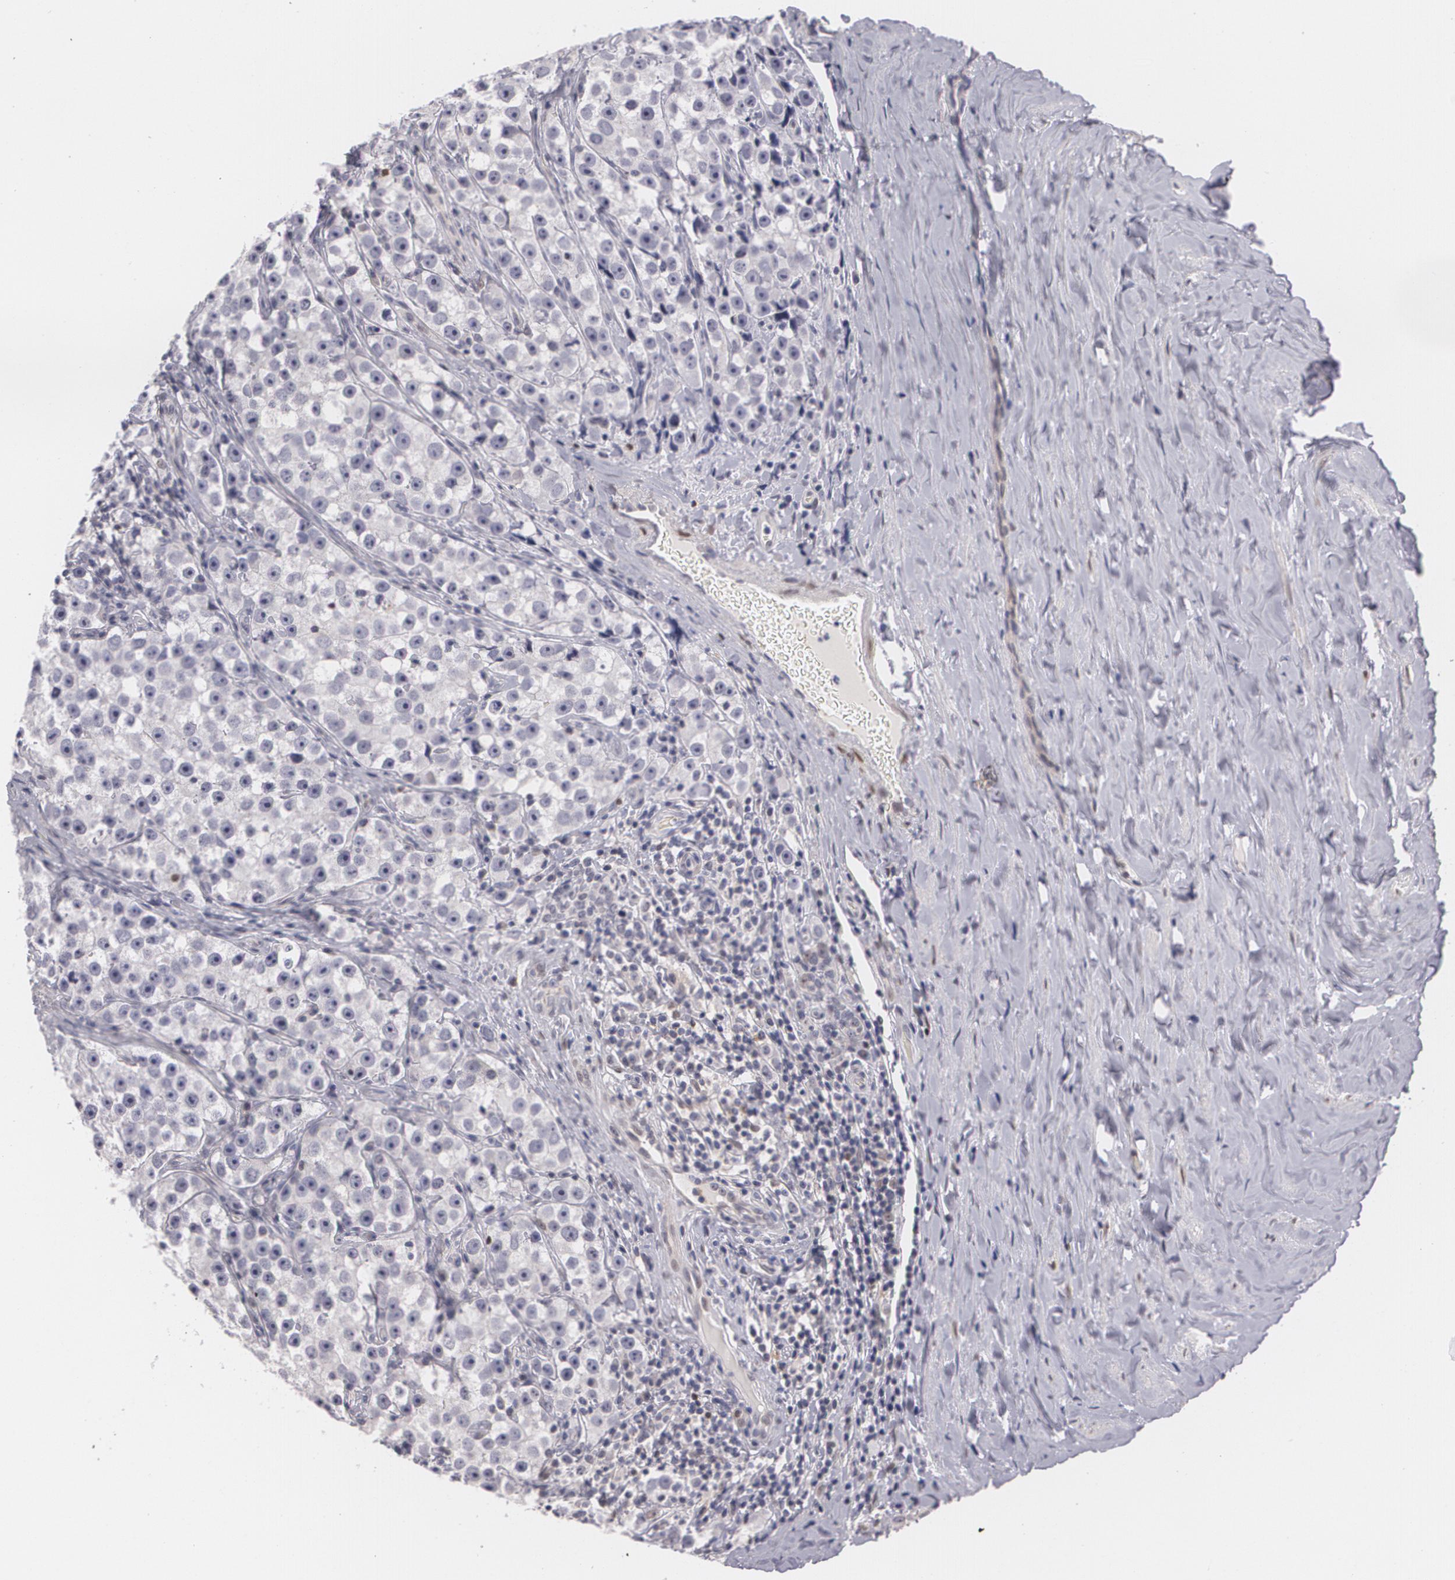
{"staining": {"intensity": "negative", "quantity": "none", "location": "none"}, "tissue": "testis cancer", "cell_type": "Tumor cells", "image_type": "cancer", "snomed": [{"axis": "morphology", "description": "Seminoma, NOS"}, {"axis": "topography", "description": "Testis"}], "caption": "Photomicrograph shows no protein expression in tumor cells of seminoma (testis) tissue.", "gene": "ZBTB16", "patient": {"sex": "male", "age": 32}}